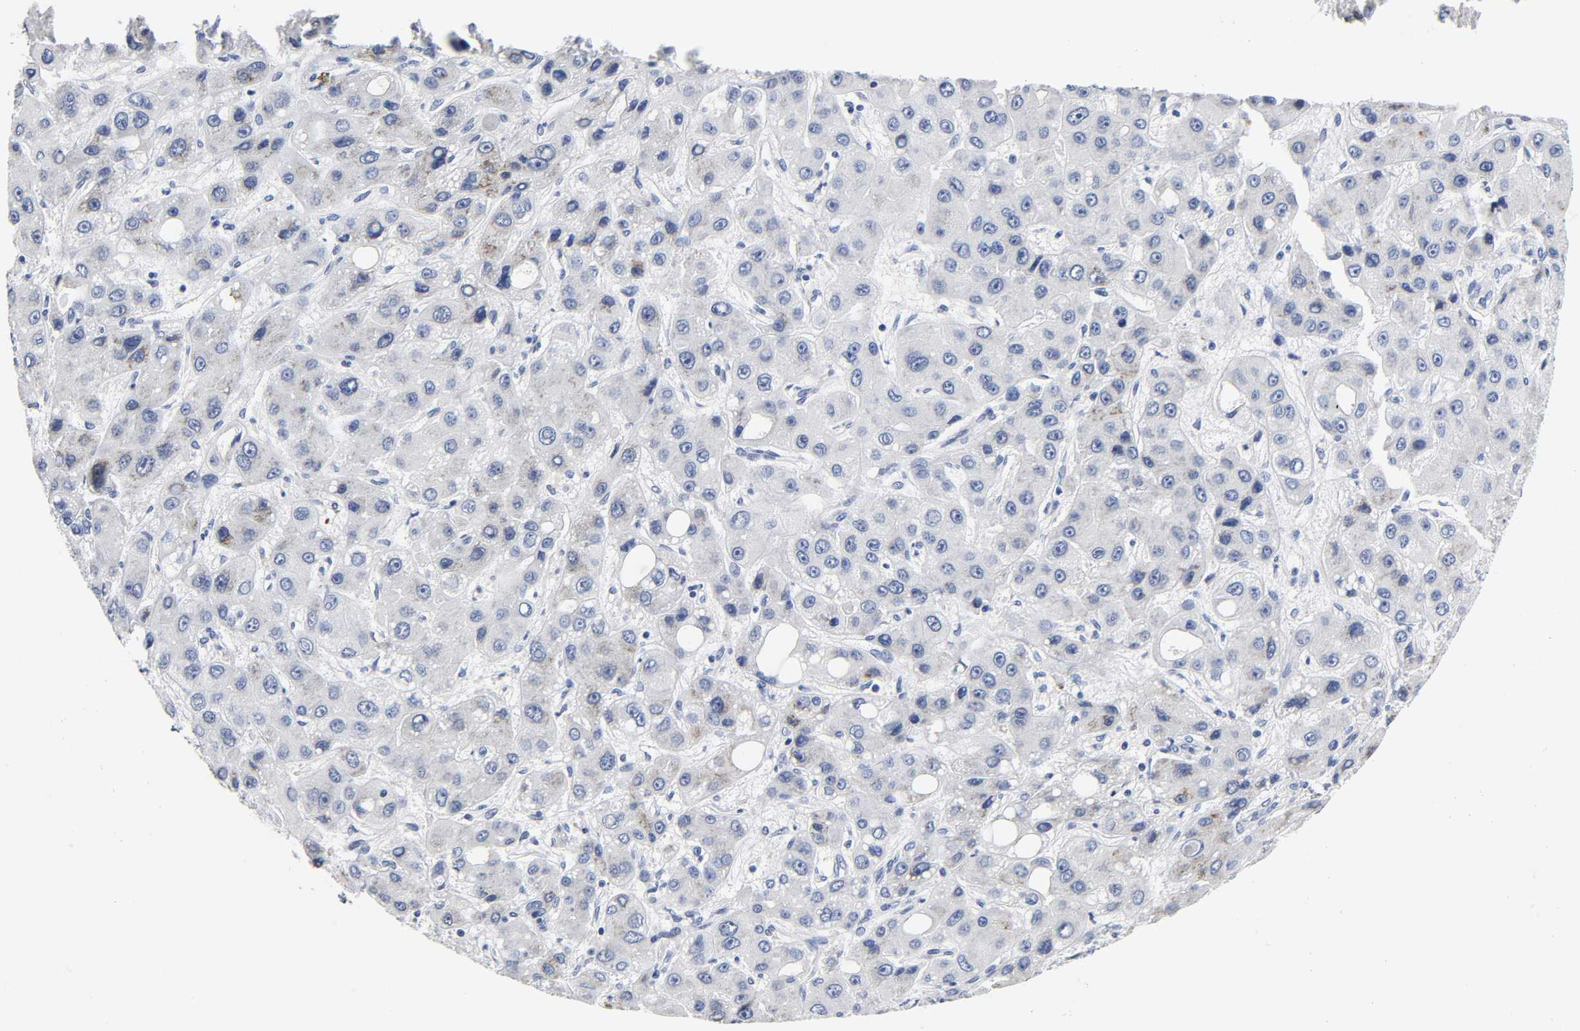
{"staining": {"intensity": "negative", "quantity": "none", "location": "none"}, "tissue": "liver cancer", "cell_type": "Tumor cells", "image_type": "cancer", "snomed": [{"axis": "morphology", "description": "Carcinoma, Hepatocellular, NOS"}, {"axis": "topography", "description": "Liver"}], "caption": "DAB (3,3'-diaminobenzidine) immunohistochemical staining of human liver cancer (hepatocellular carcinoma) shows no significant positivity in tumor cells.", "gene": "REL", "patient": {"sex": "male", "age": 55}}